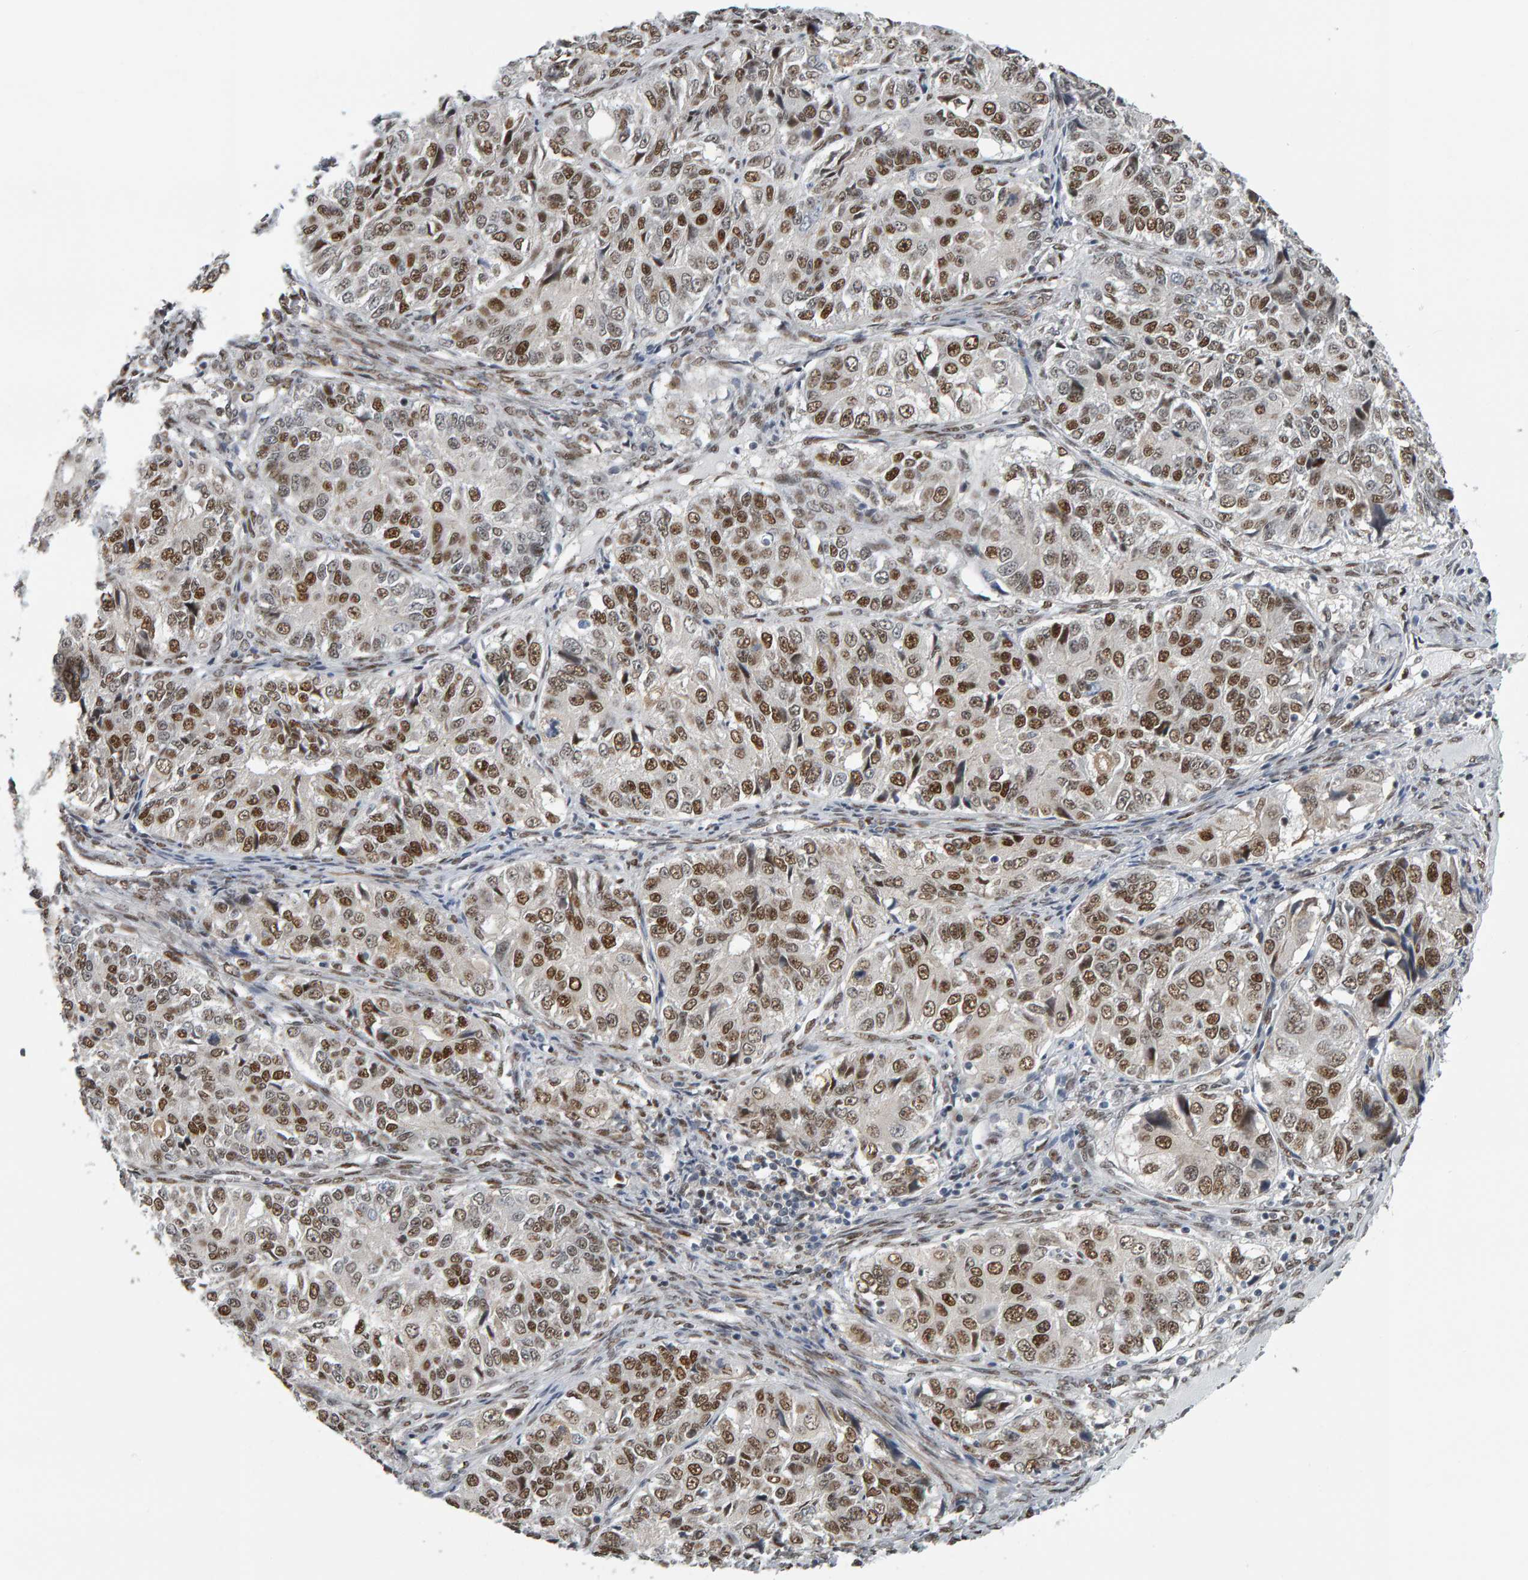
{"staining": {"intensity": "strong", "quantity": ">75%", "location": "nuclear"}, "tissue": "ovarian cancer", "cell_type": "Tumor cells", "image_type": "cancer", "snomed": [{"axis": "morphology", "description": "Carcinoma, endometroid"}, {"axis": "topography", "description": "Ovary"}], "caption": "A brown stain shows strong nuclear staining of a protein in ovarian cancer tumor cells.", "gene": "ATF7IP", "patient": {"sex": "female", "age": 51}}